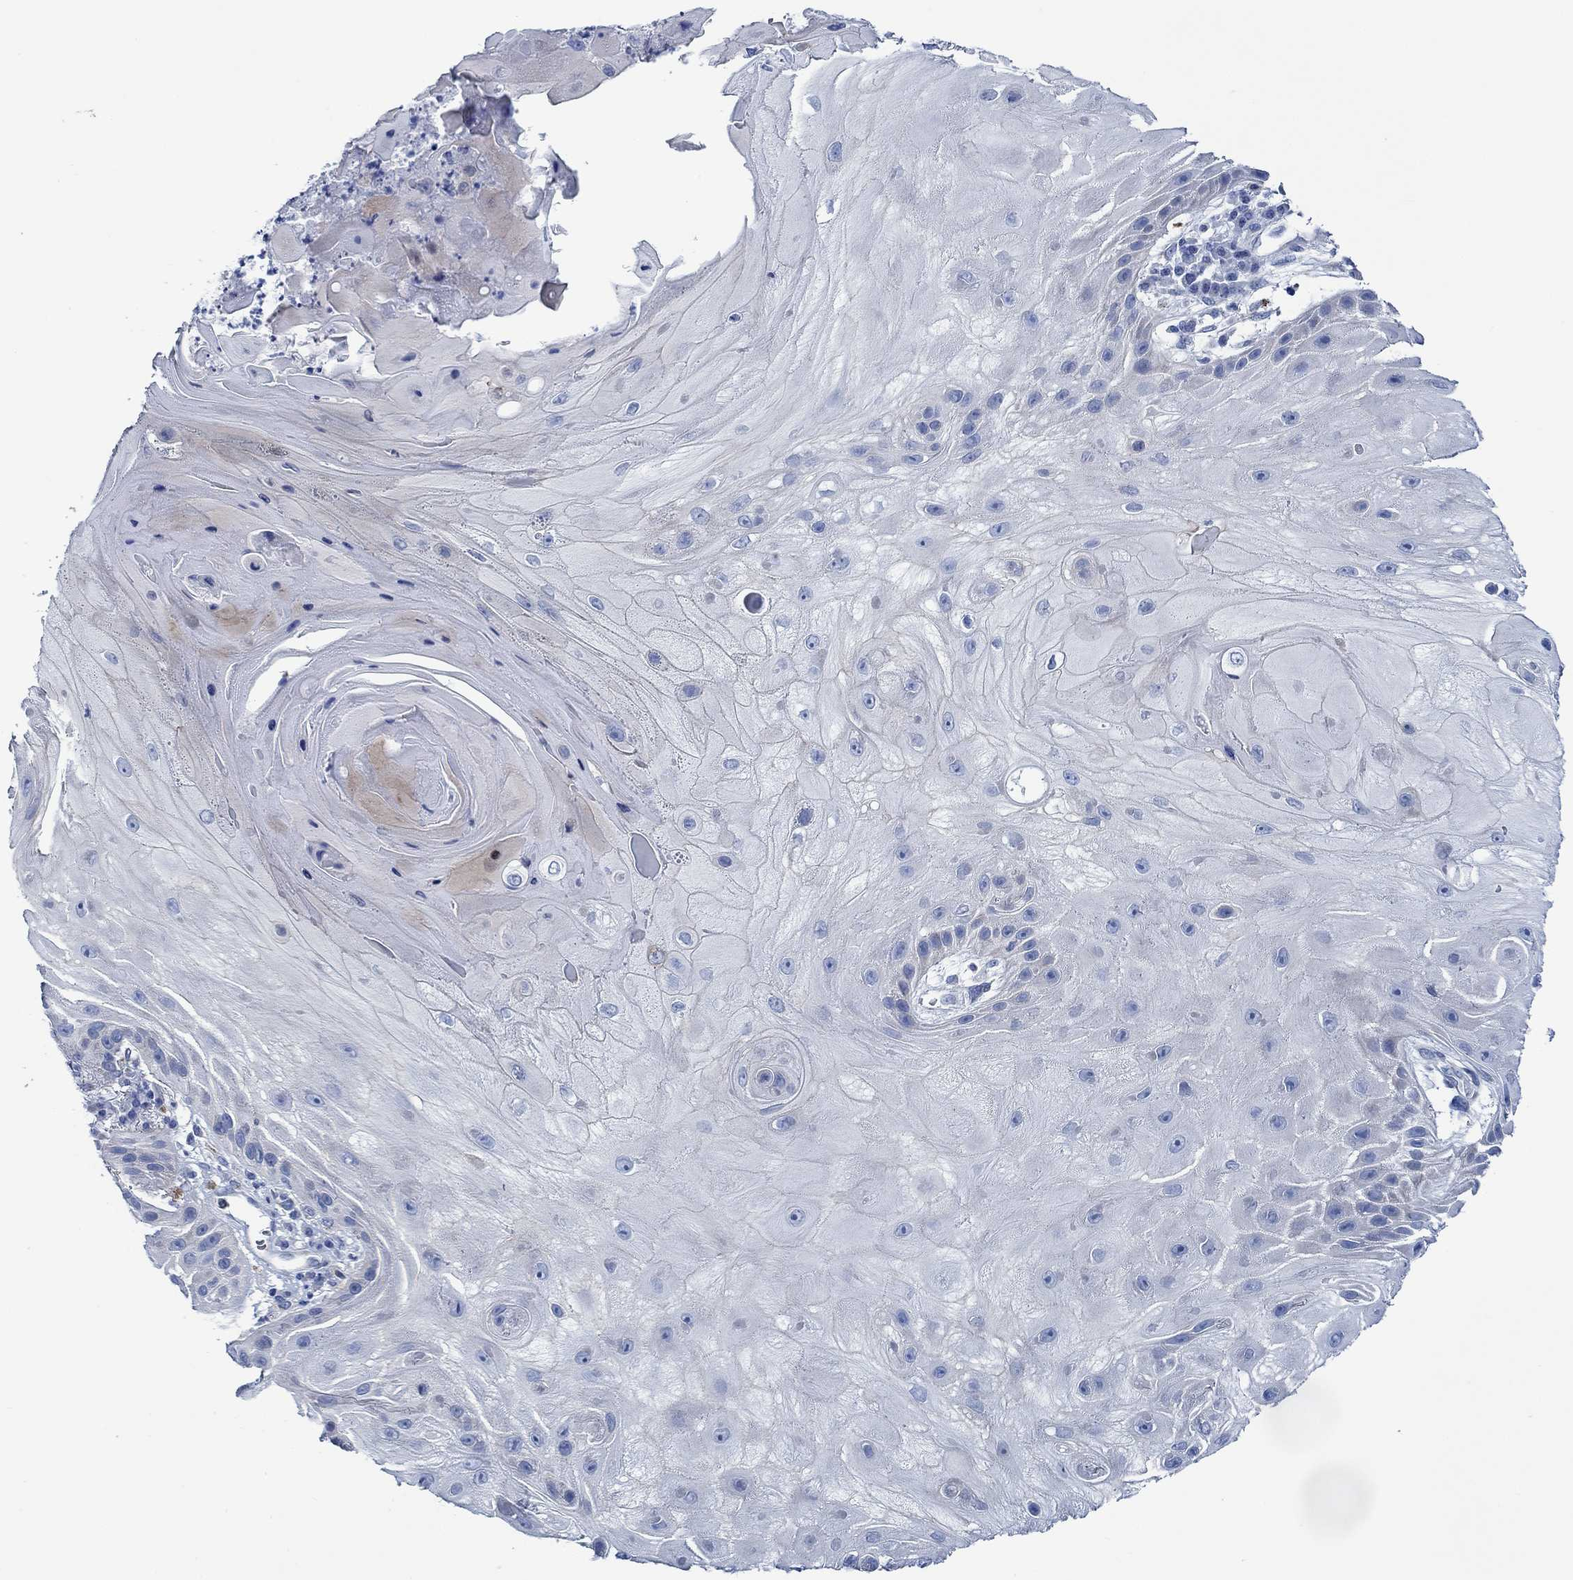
{"staining": {"intensity": "negative", "quantity": "none", "location": "none"}, "tissue": "skin cancer", "cell_type": "Tumor cells", "image_type": "cancer", "snomed": [{"axis": "morphology", "description": "Normal tissue, NOS"}, {"axis": "morphology", "description": "Squamous cell carcinoma, NOS"}, {"axis": "topography", "description": "Skin"}], "caption": "Skin squamous cell carcinoma was stained to show a protein in brown. There is no significant expression in tumor cells. (Brightfield microscopy of DAB (3,3'-diaminobenzidine) immunohistochemistry at high magnification).", "gene": "SVEP1", "patient": {"sex": "male", "age": 79}}